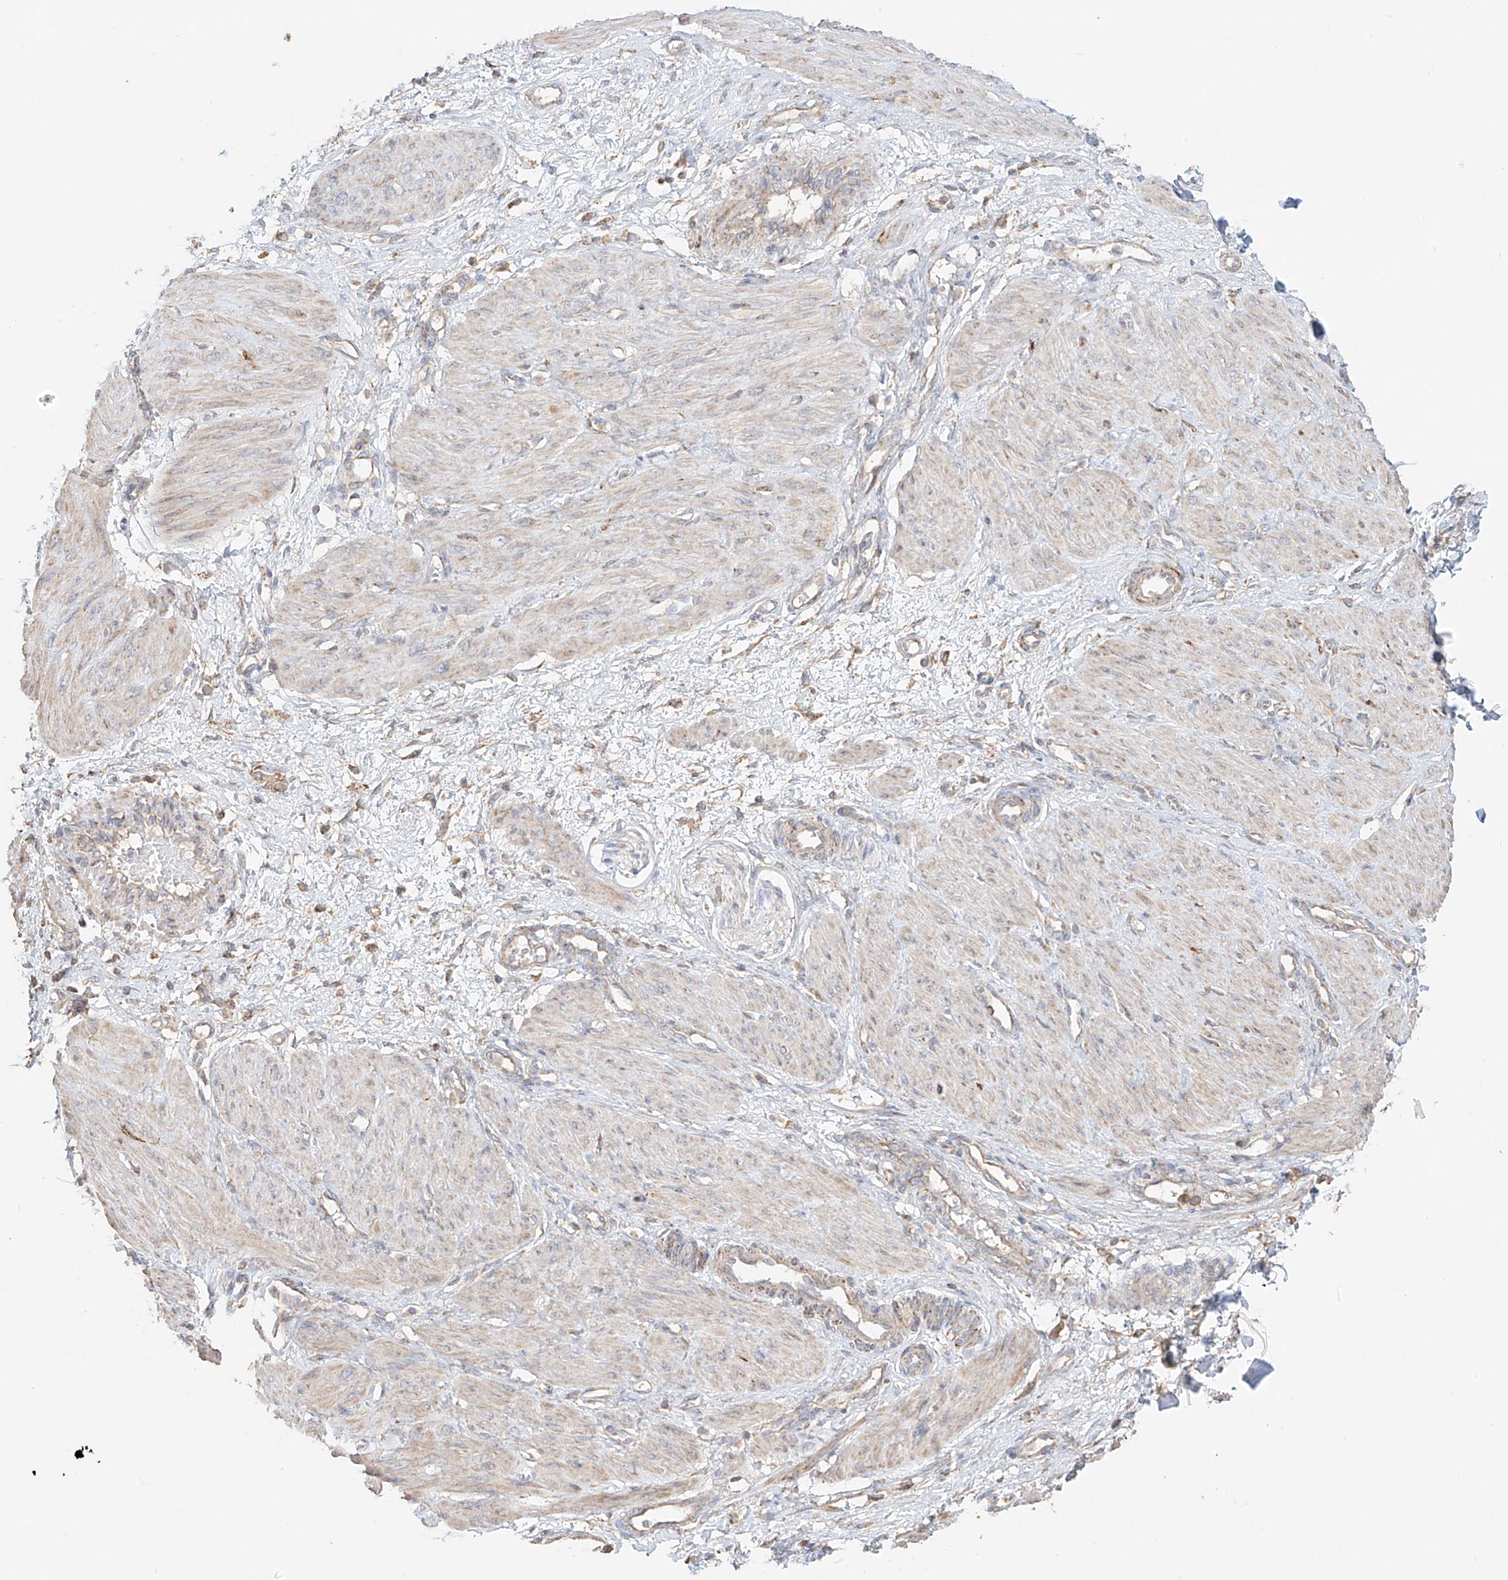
{"staining": {"intensity": "moderate", "quantity": "<25%", "location": "cytoplasmic/membranous"}, "tissue": "smooth muscle", "cell_type": "Smooth muscle cells", "image_type": "normal", "snomed": [{"axis": "morphology", "description": "Normal tissue, NOS"}, {"axis": "topography", "description": "Endometrium"}], "caption": "Normal smooth muscle was stained to show a protein in brown. There is low levels of moderate cytoplasmic/membranous positivity in about <25% of smooth muscle cells. The staining is performed using DAB (3,3'-diaminobenzidine) brown chromogen to label protein expression. The nuclei are counter-stained blue using hematoxylin.", "gene": "COLGALT2", "patient": {"sex": "female", "age": 33}}